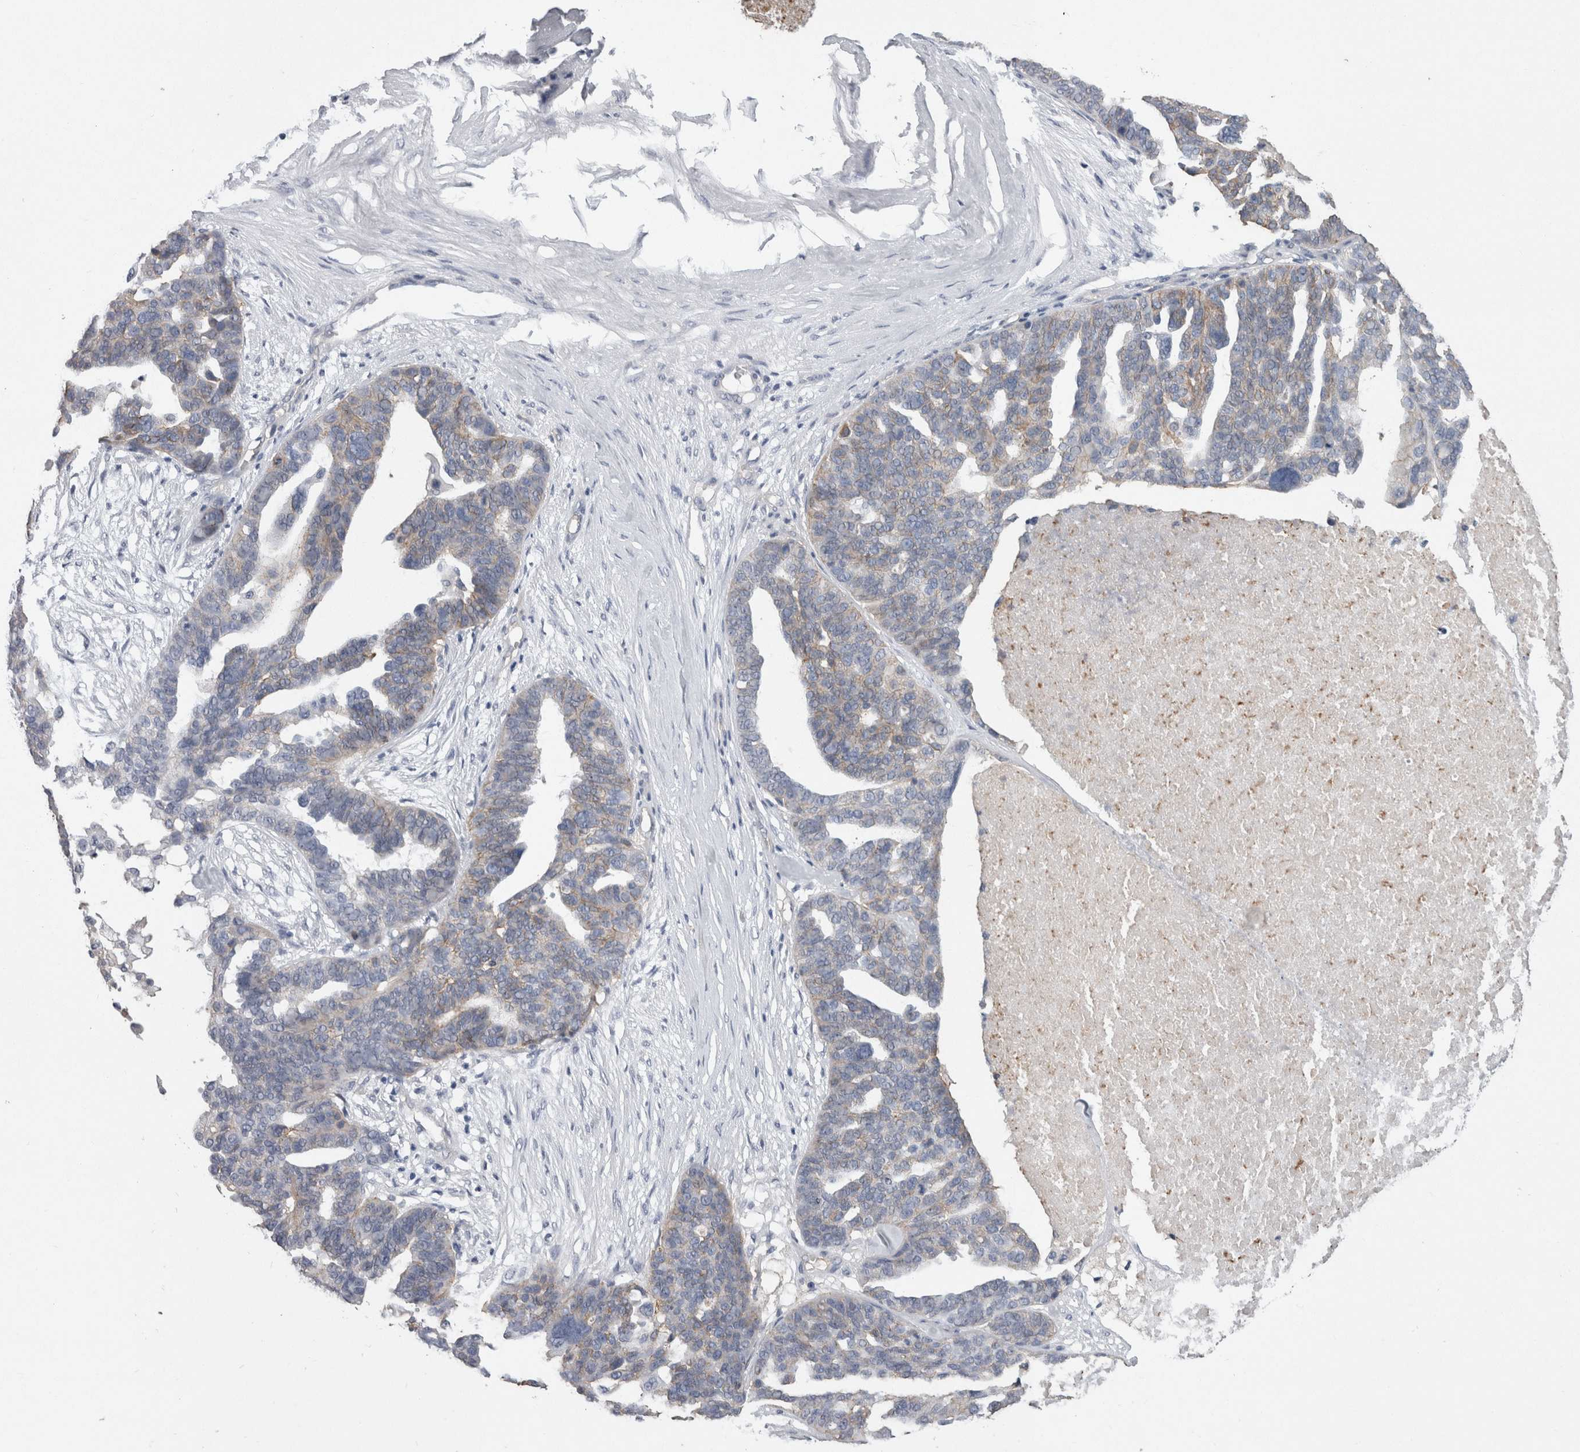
{"staining": {"intensity": "weak", "quantity": "<25%", "location": "cytoplasmic/membranous"}, "tissue": "ovarian cancer", "cell_type": "Tumor cells", "image_type": "cancer", "snomed": [{"axis": "morphology", "description": "Cystadenocarcinoma, serous, NOS"}, {"axis": "topography", "description": "Ovary"}], "caption": "High magnification brightfield microscopy of serous cystadenocarcinoma (ovarian) stained with DAB (3,3'-diaminobenzidine) (brown) and counterstained with hematoxylin (blue): tumor cells show no significant positivity. Nuclei are stained in blue.", "gene": "NECTIN2", "patient": {"sex": "female", "age": 59}}